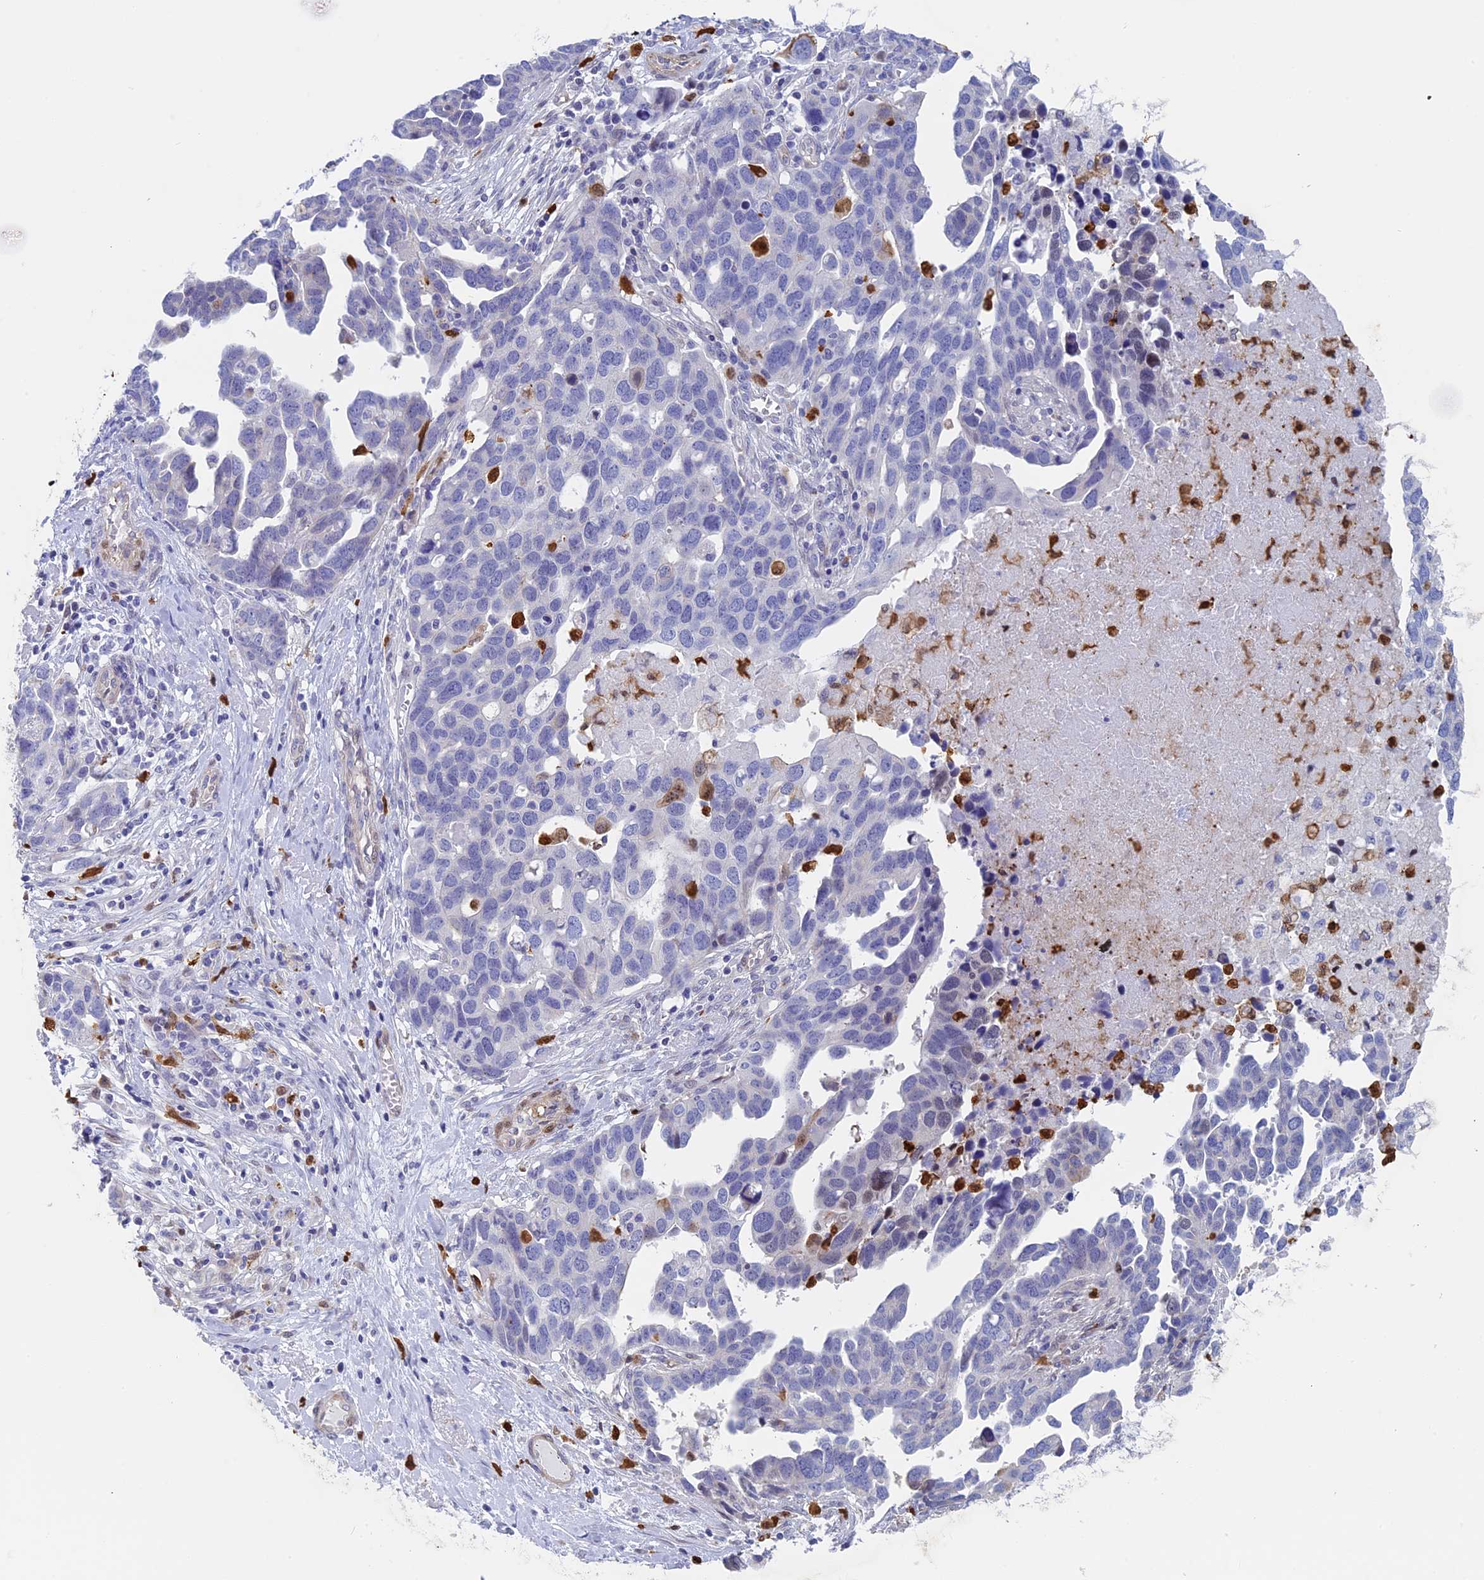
{"staining": {"intensity": "negative", "quantity": "none", "location": "none"}, "tissue": "ovarian cancer", "cell_type": "Tumor cells", "image_type": "cancer", "snomed": [{"axis": "morphology", "description": "Cystadenocarcinoma, serous, NOS"}, {"axis": "topography", "description": "Ovary"}], "caption": "Immunohistochemical staining of ovarian cancer shows no significant expression in tumor cells.", "gene": "SLC26A1", "patient": {"sex": "female", "age": 54}}